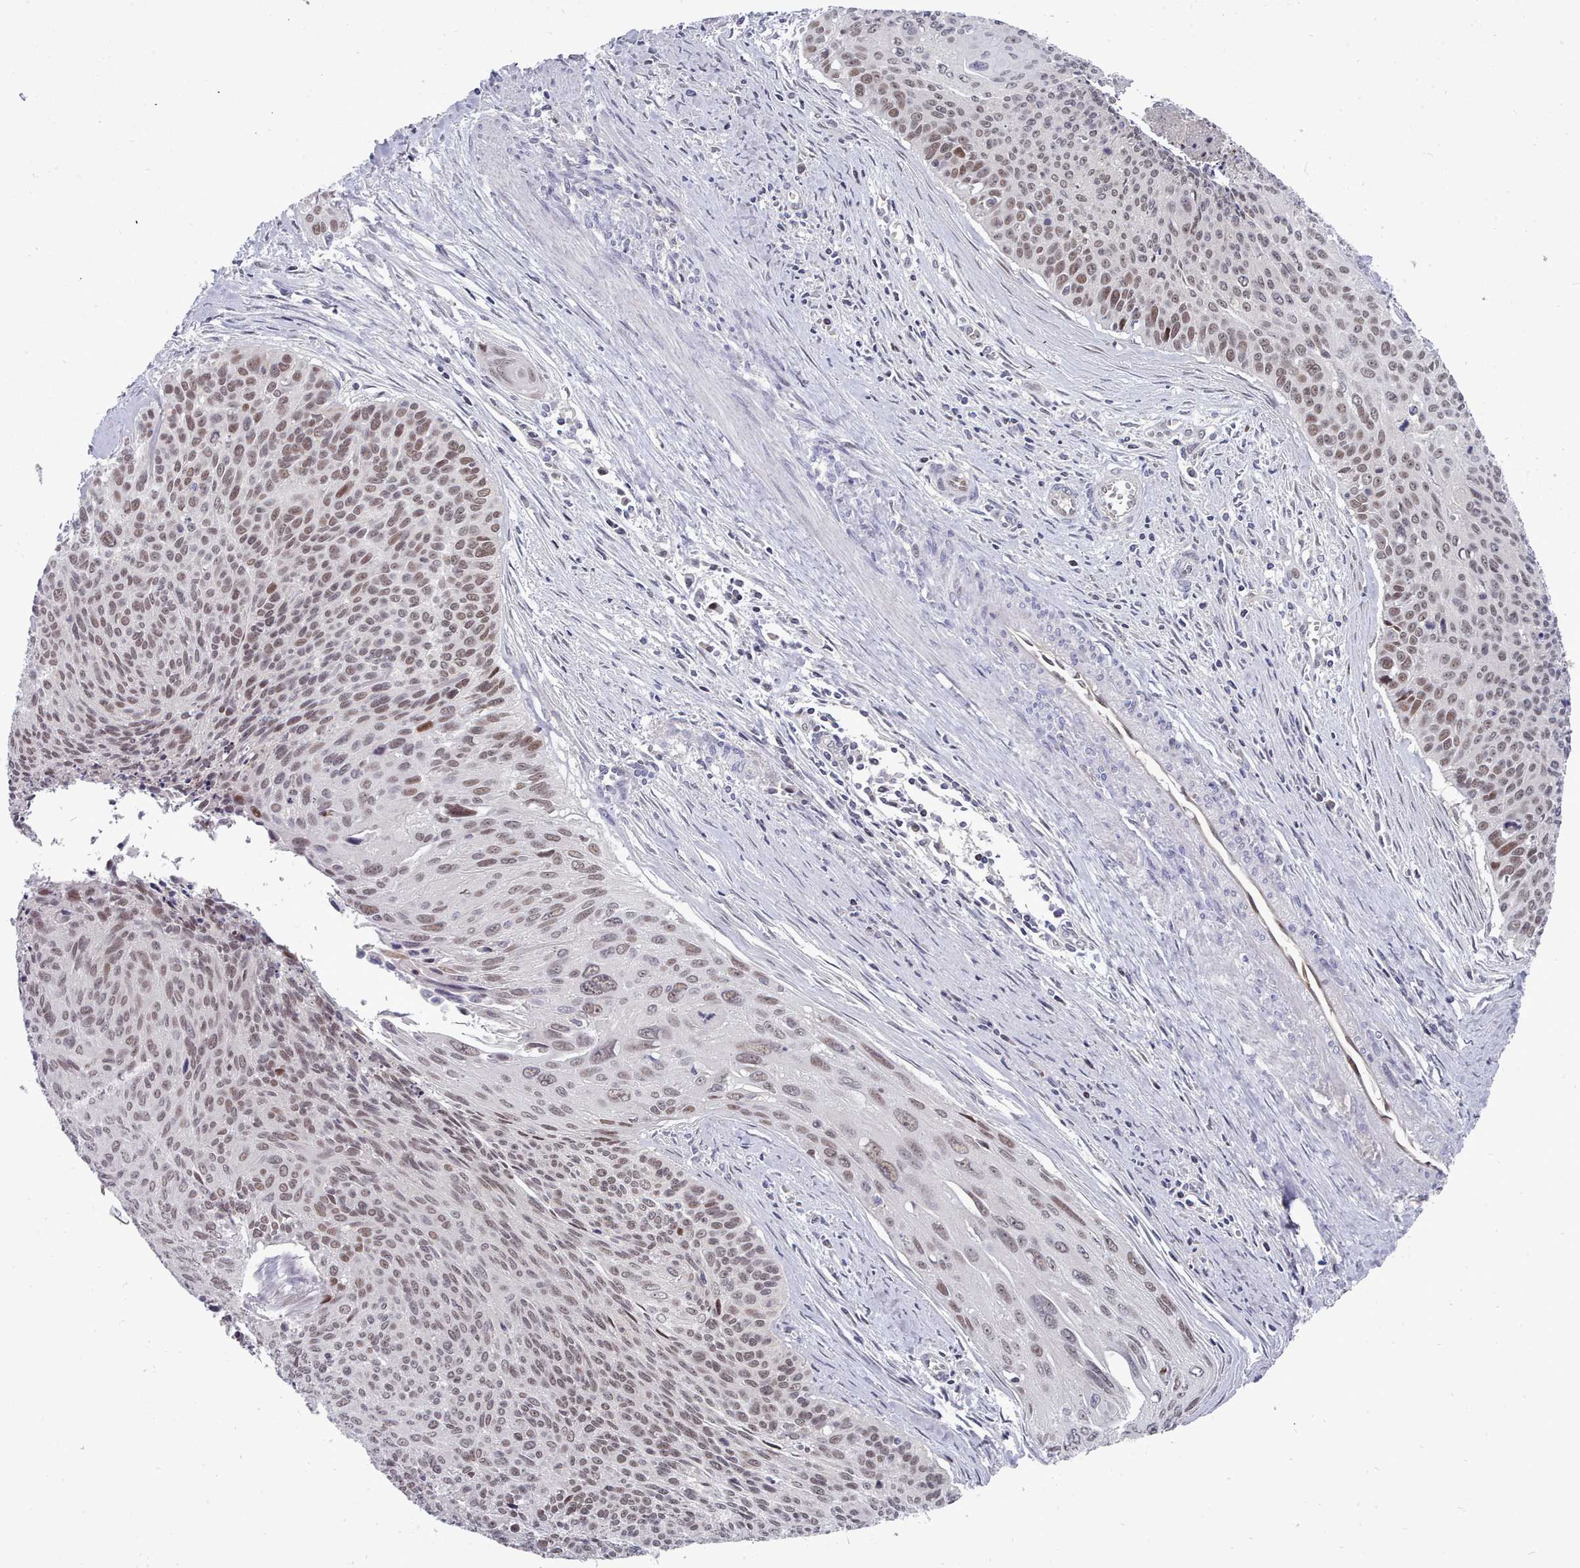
{"staining": {"intensity": "weak", "quantity": ">75%", "location": "nuclear"}, "tissue": "cervical cancer", "cell_type": "Tumor cells", "image_type": "cancer", "snomed": [{"axis": "morphology", "description": "Squamous cell carcinoma, NOS"}, {"axis": "topography", "description": "Cervix"}], "caption": "High-magnification brightfield microscopy of cervical squamous cell carcinoma stained with DAB (brown) and counterstained with hematoxylin (blue). tumor cells exhibit weak nuclear staining is identified in about>75% of cells. Ihc stains the protein in brown and the nuclei are stained blue.", "gene": "GINS1", "patient": {"sex": "female", "age": 55}}